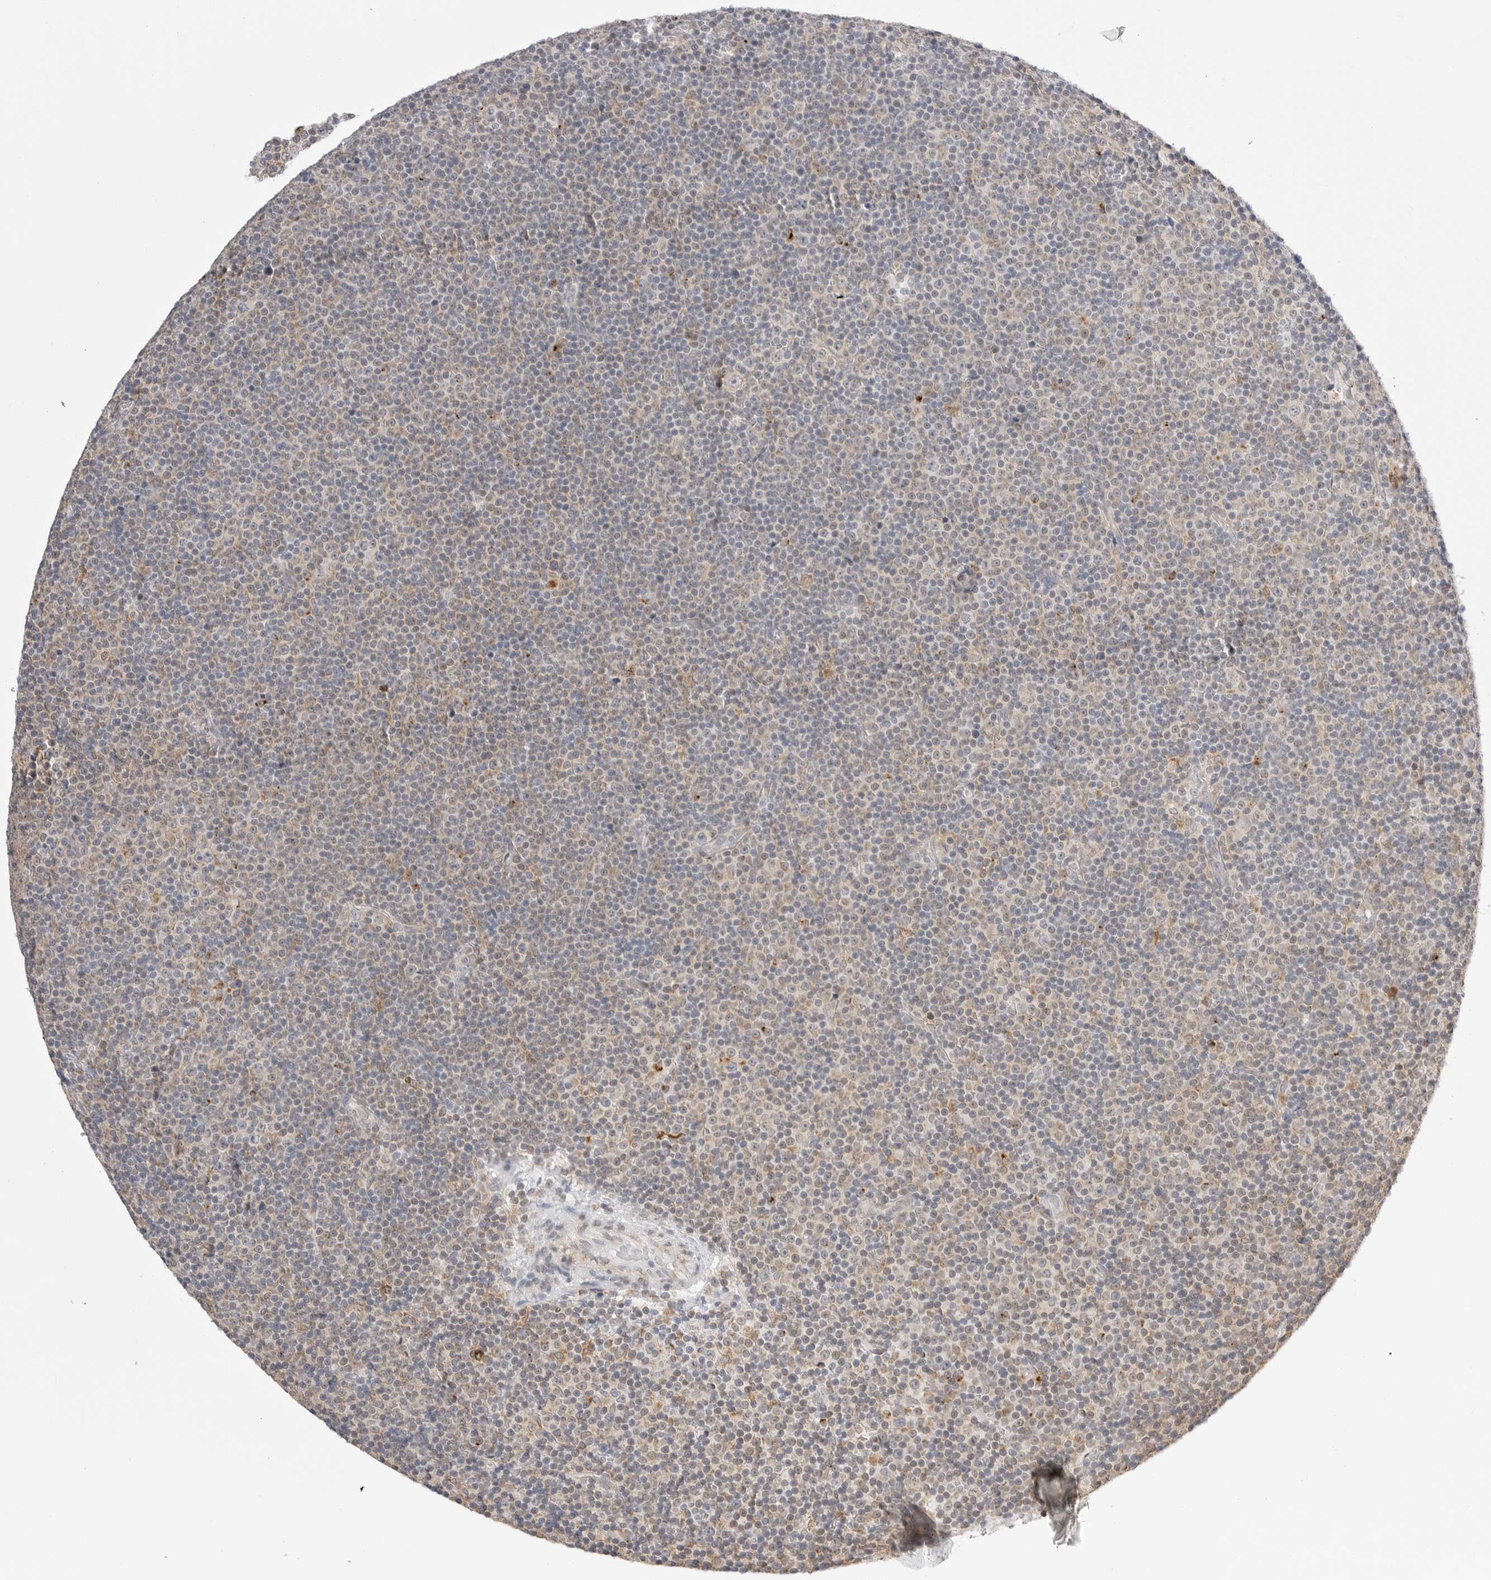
{"staining": {"intensity": "weak", "quantity": "<25%", "location": "cytoplasmic/membranous"}, "tissue": "lymphoma", "cell_type": "Tumor cells", "image_type": "cancer", "snomed": [{"axis": "morphology", "description": "Malignant lymphoma, non-Hodgkin's type, Low grade"}, {"axis": "topography", "description": "Lymph node"}], "caption": "Tumor cells are negative for brown protein staining in lymphoma. (Brightfield microscopy of DAB immunohistochemistry (IHC) at high magnification).", "gene": "RPN1", "patient": {"sex": "female", "age": 67}}